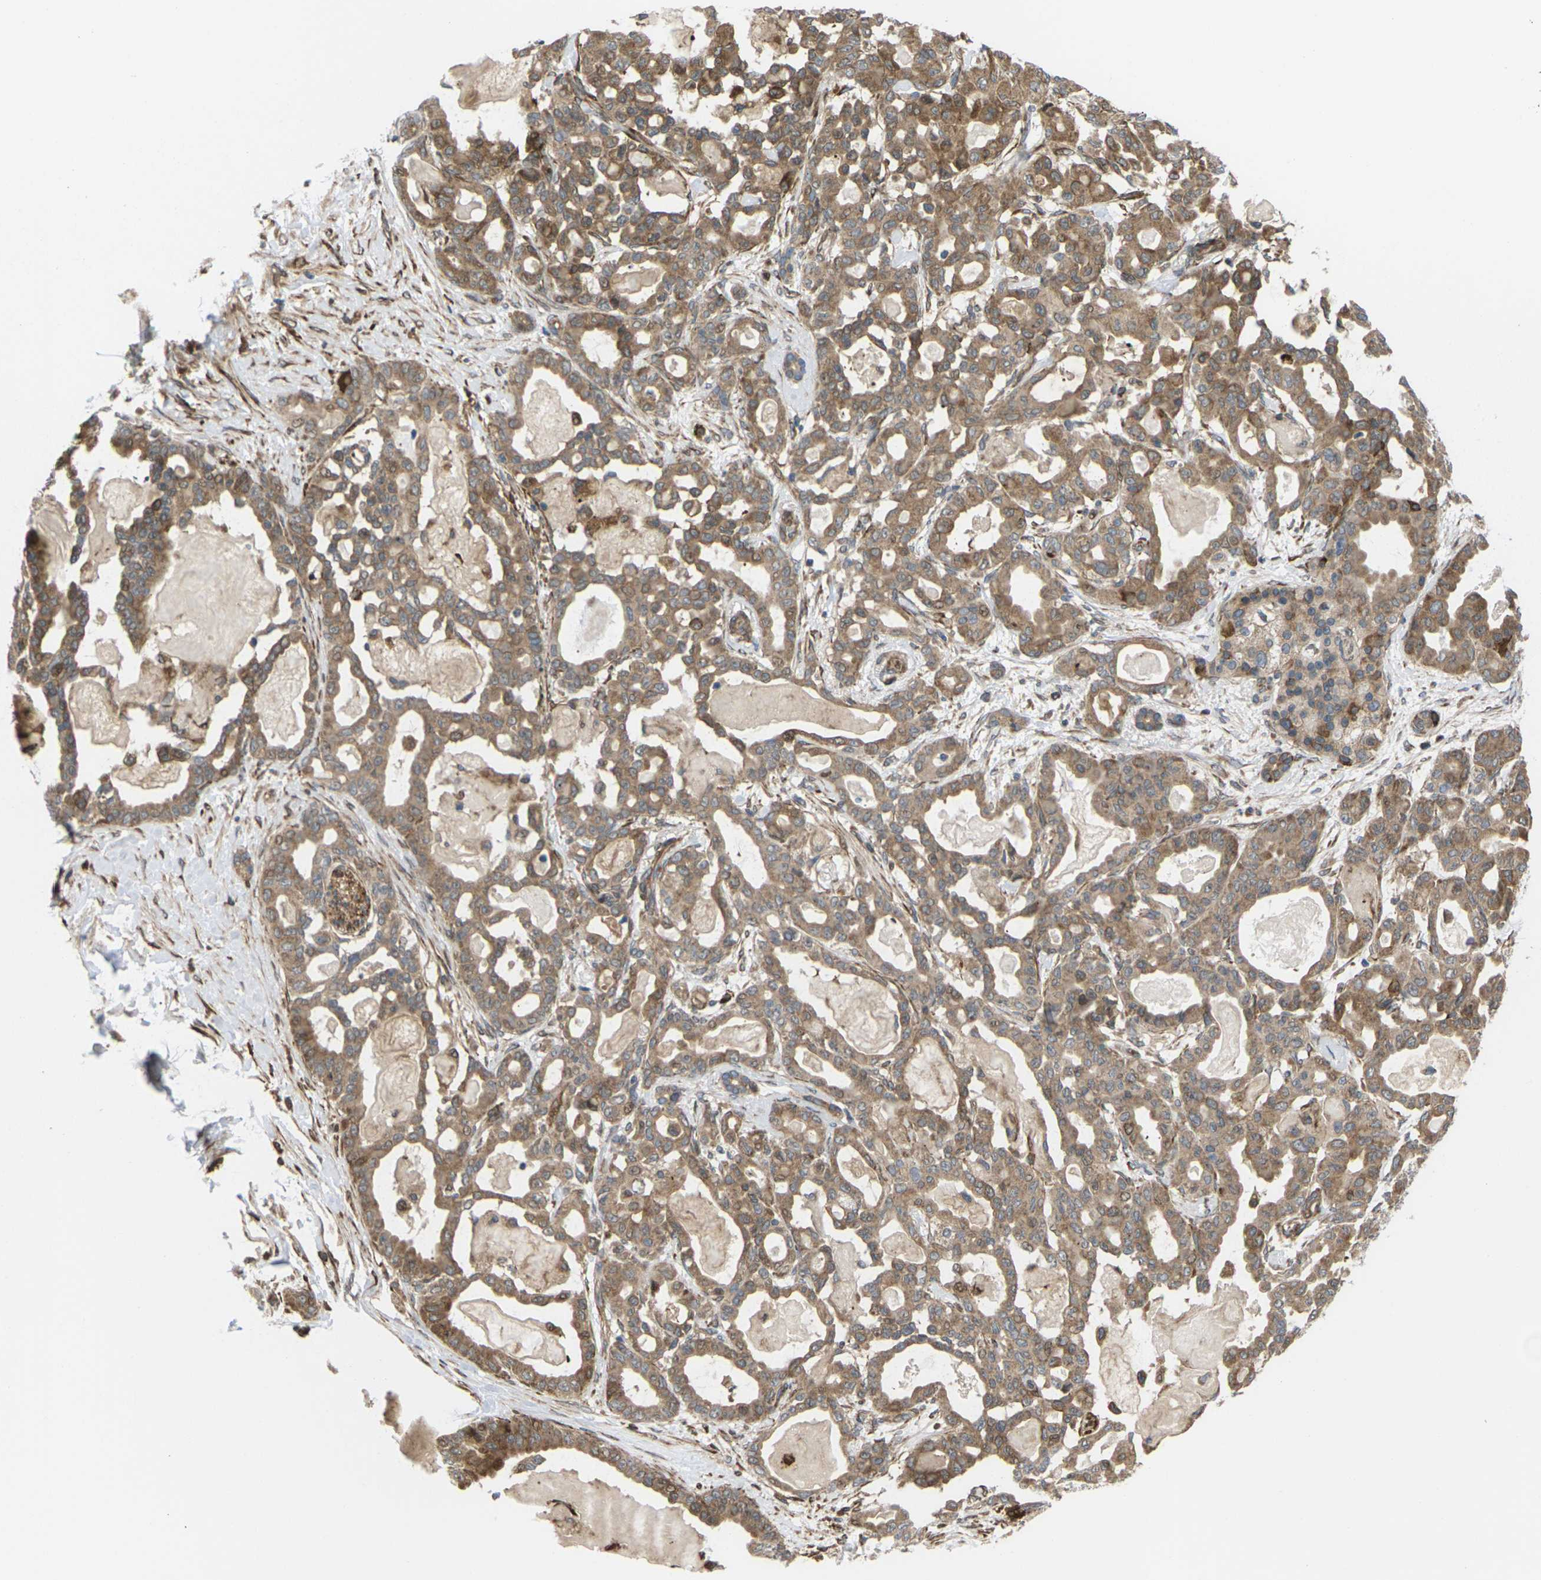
{"staining": {"intensity": "moderate", "quantity": ">75%", "location": "cytoplasmic/membranous"}, "tissue": "pancreatic cancer", "cell_type": "Tumor cells", "image_type": "cancer", "snomed": [{"axis": "morphology", "description": "Adenocarcinoma, NOS"}, {"axis": "topography", "description": "Pancreas"}], "caption": "Pancreatic adenocarcinoma stained for a protein exhibits moderate cytoplasmic/membranous positivity in tumor cells.", "gene": "ROBO1", "patient": {"sex": "male", "age": 63}}